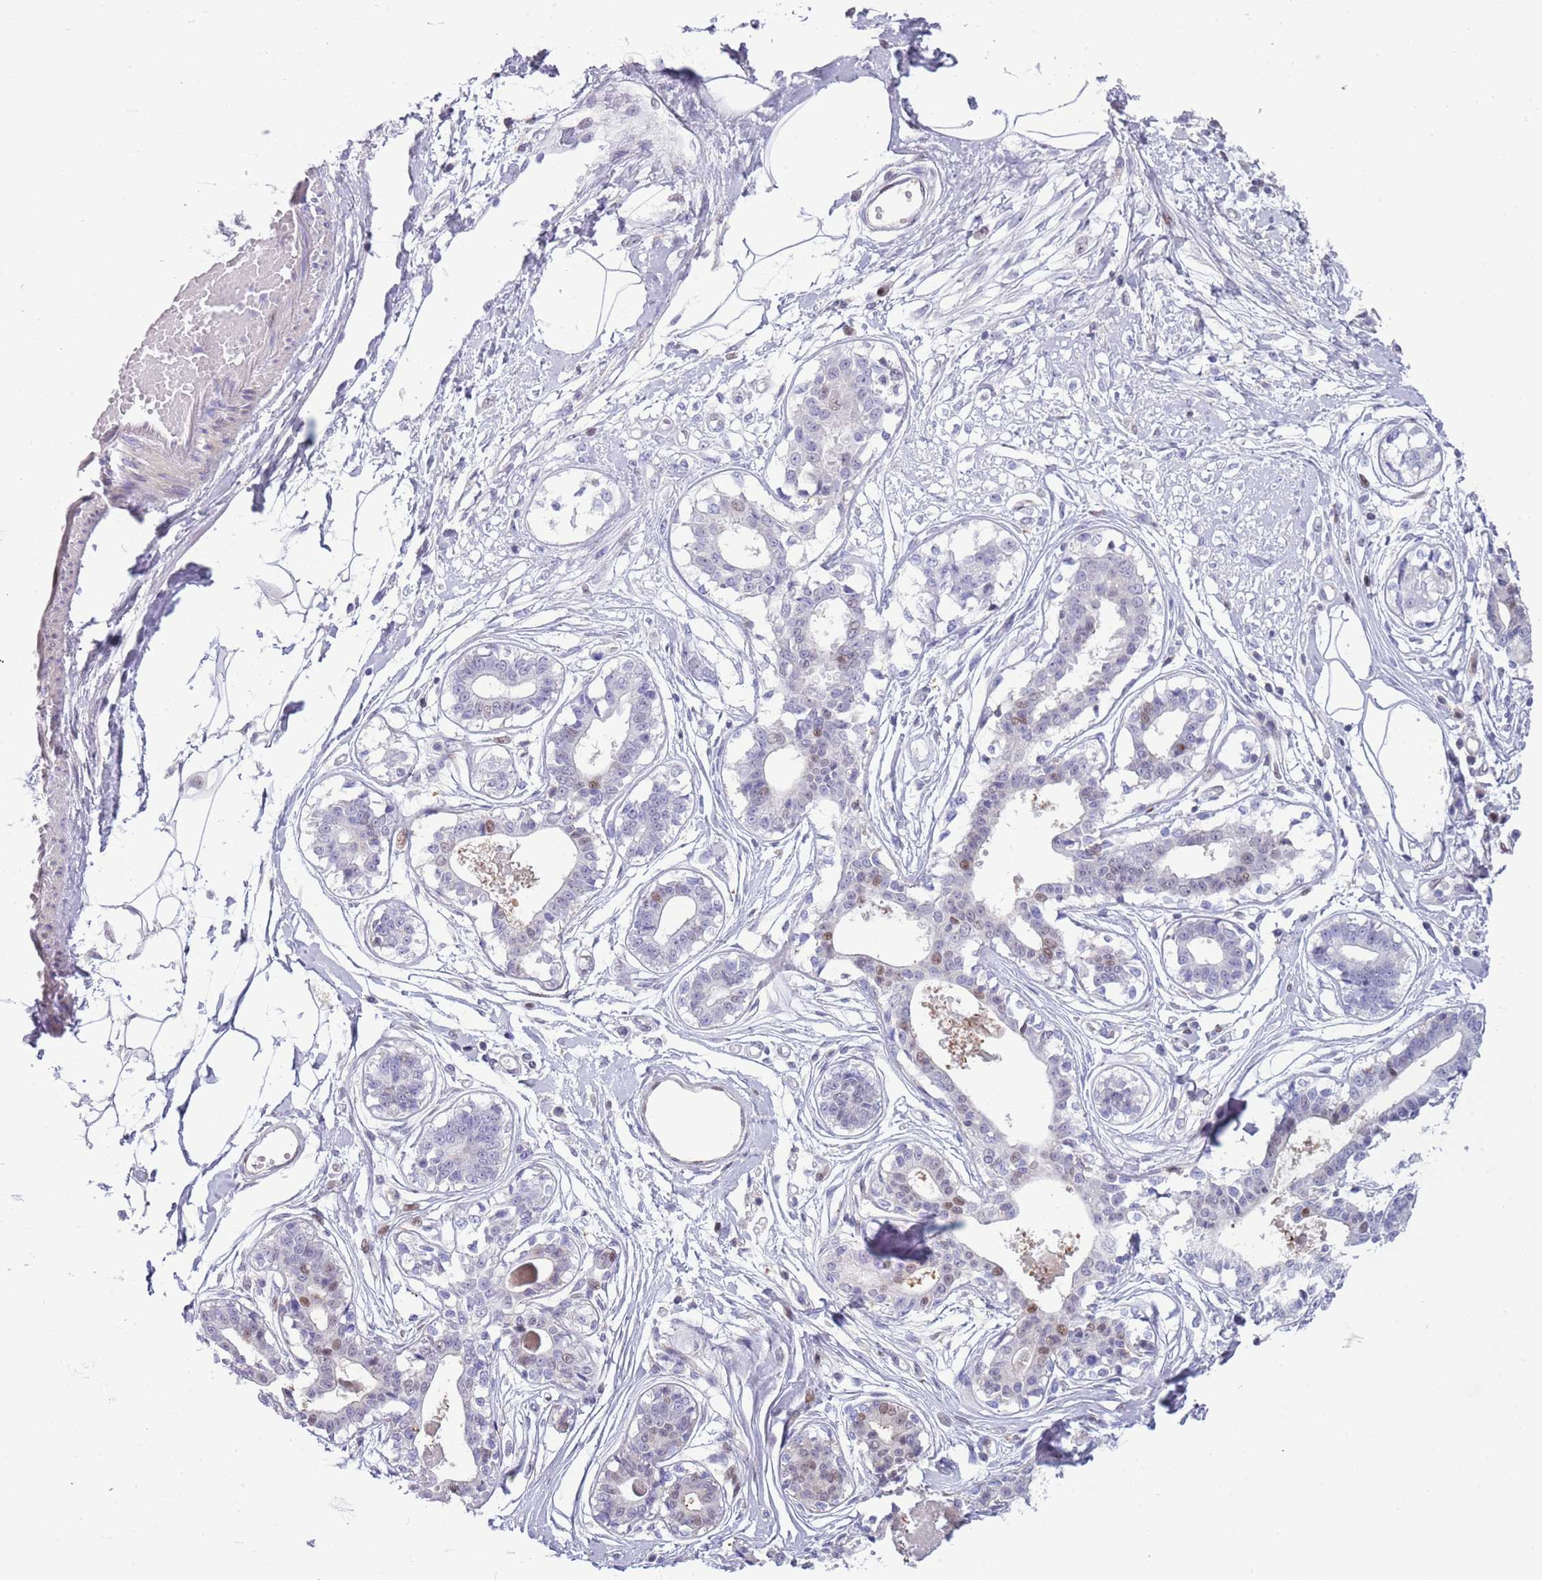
{"staining": {"intensity": "negative", "quantity": "none", "location": "none"}, "tissue": "breast", "cell_type": "Adipocytes", "image_type": "normal", "snomed": [{"axis": "morphology", "description": "Normal tissue, NOS"}, {"axis": "topography", "description": "Breast"}], "caption": "This is an immunohistochemistry histopathology image of benign human breast. There is no positivity in adipocytes.", "gene": "NBPF4", "patient": {"sex": "female", "age": 45}}